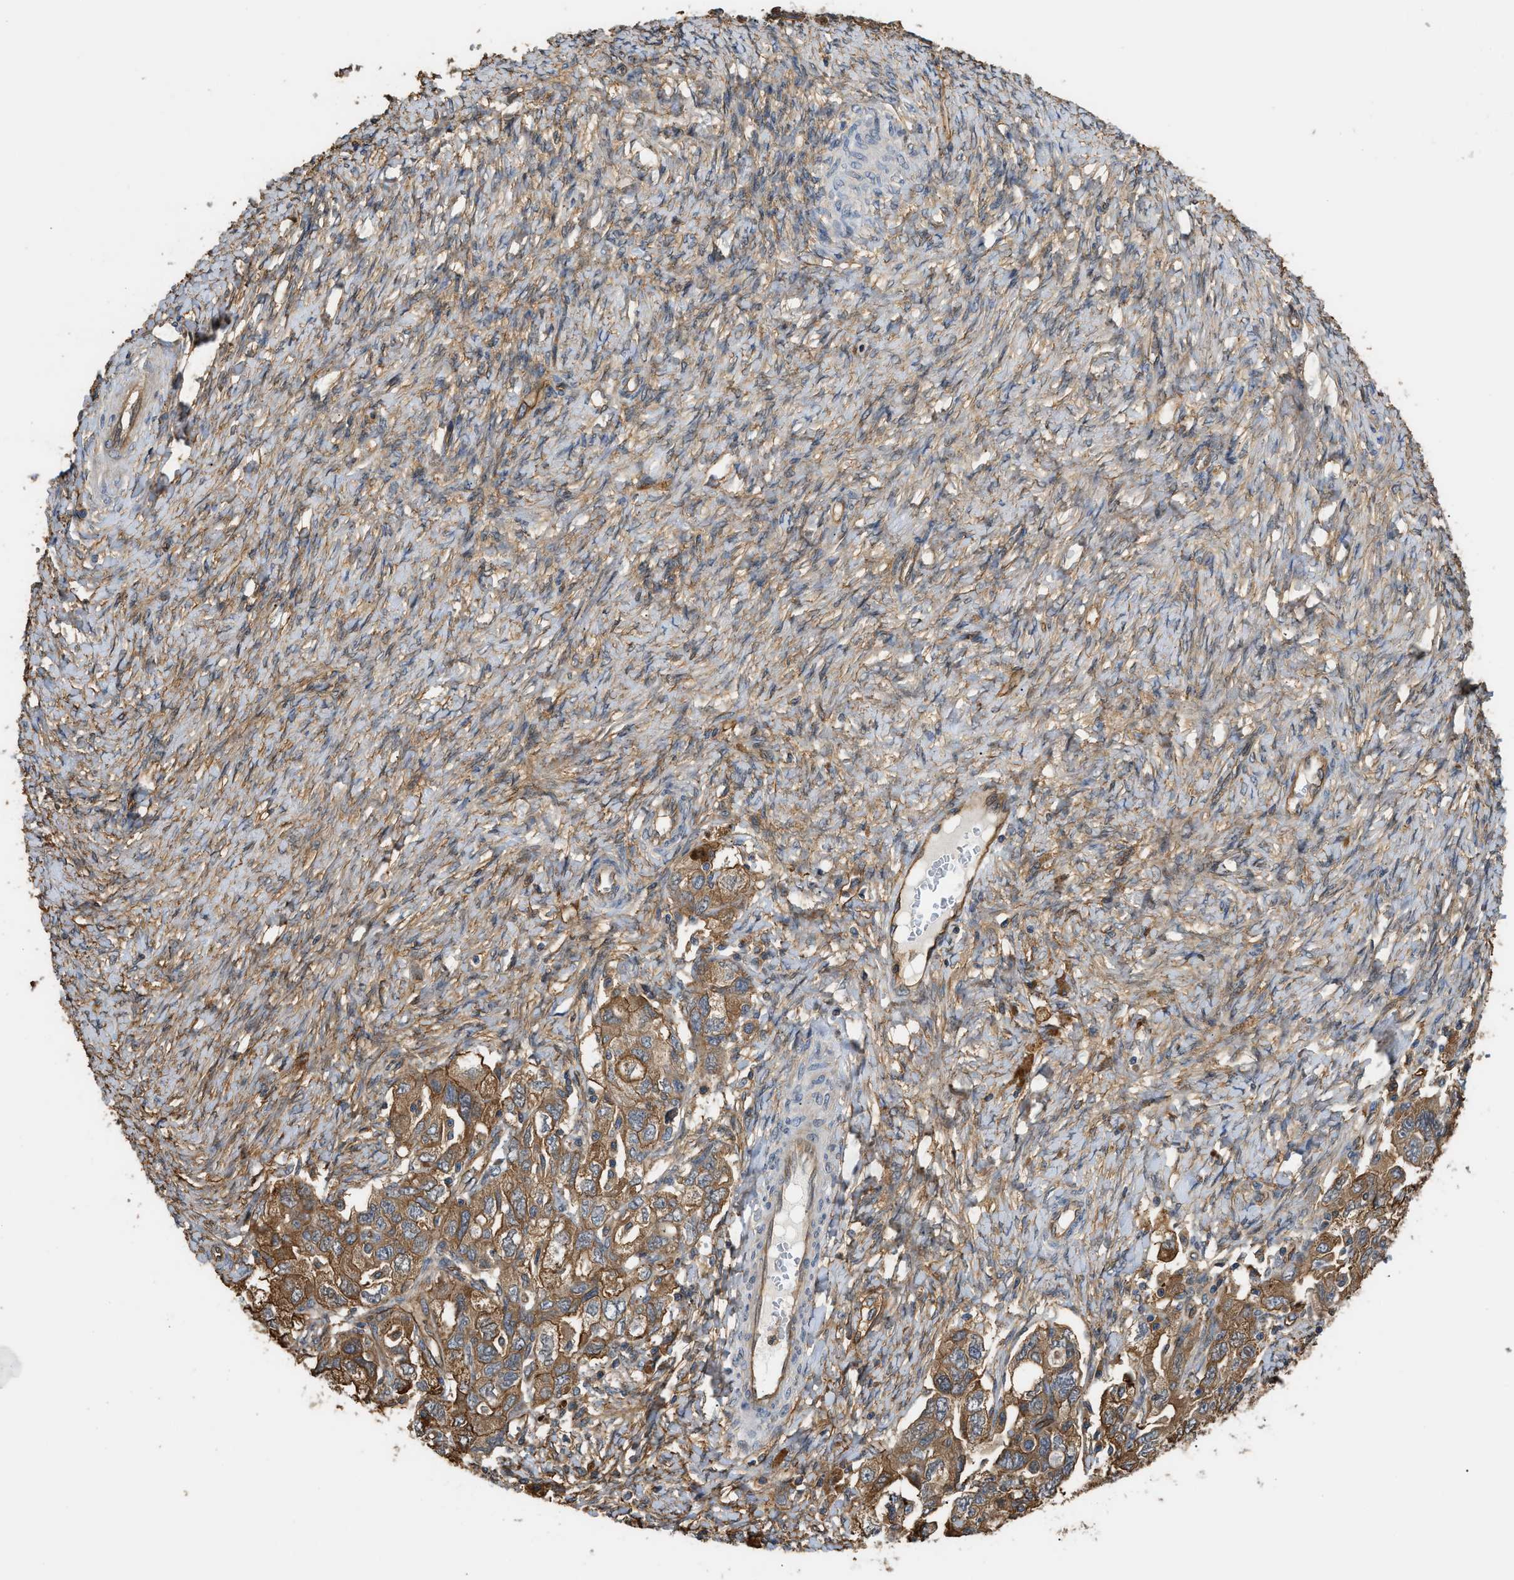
{"staining": {"intensity": "moderate", "quantity": ">75%", "location": "cytoplasmic/membranous"}, "tissue": "ovarian cancer", "cell_type": "Tumor cells", "image_type": "cancer", "snomed": [{"axis": "morphology", "description": "Carcinoma, NOS"}, {"axis": "morphology", "description": "Cystadenocarcinoma, serous, NOS"}, {"axis": "topography", "description": "Ovary"}], "caption": "Immunohistochemical staining of human ovarian serous cystadenocarcinoma shows medium levels of moderate cytoplasmic/membranous staining in approximately >75% of tumor cells.", "gene": "DDHD2", "patient": {"sex": "female", "age": 69}}